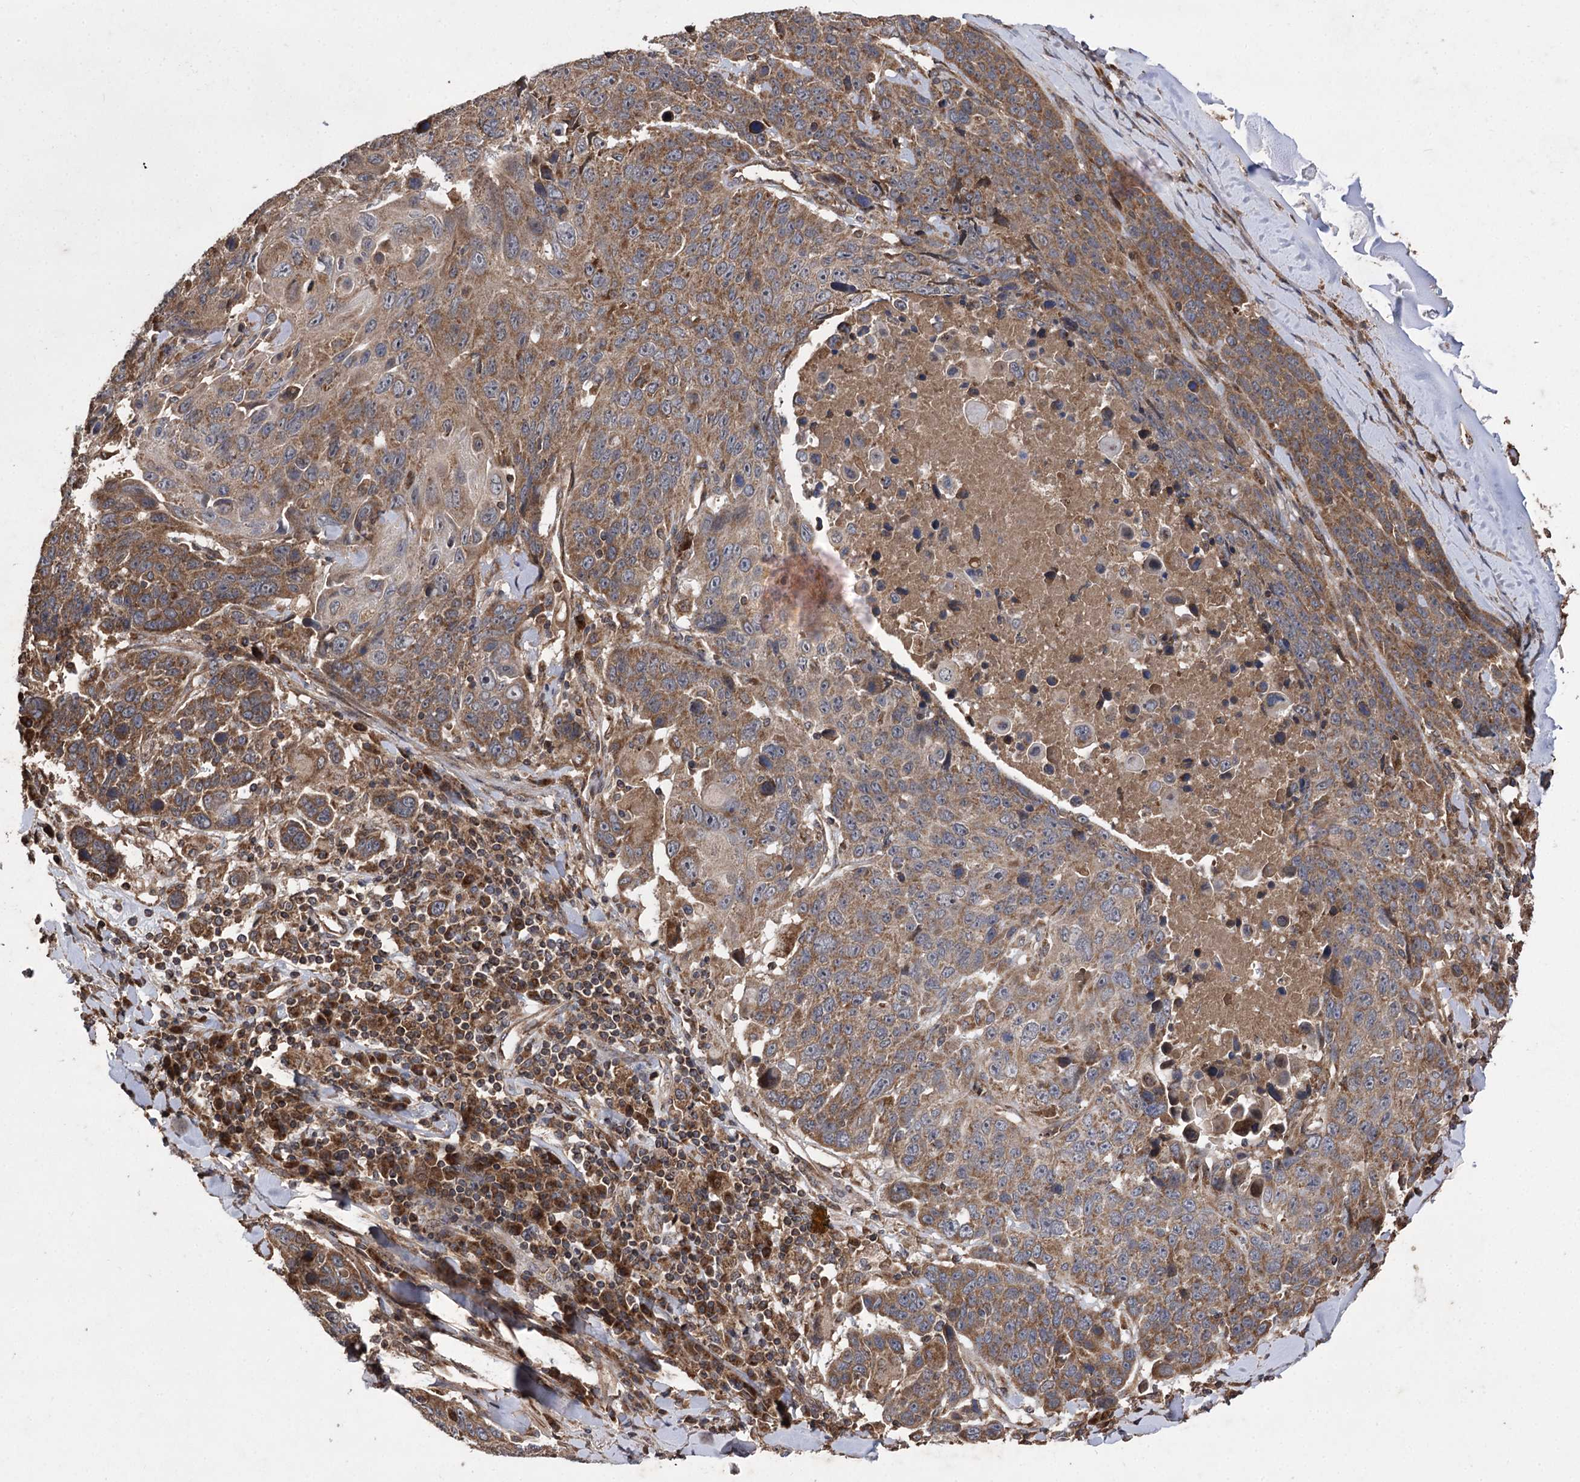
{"staining": {"intensity": "strong", "quantity": ">75%", "location": "cytoplasmic/membranous"}, "tissue": "lung cancer", "cell_type": "Tumor cells", "image_type": "cancer", "snomed": [{"axis": "morphology", "description": "Squamous cell carcinoma, NOS"}, {"axis": "topography", "description": "Lung"}], "caption": "This is an image of immunohistochemistry (IHC) staining of lung cancer (squamous cell carcinoma), which shows strong expression in the cytoplasmic/membranous of tumor cells.", "gene": "RASSF3", "patient": {"sex": "male", "age": 66}}